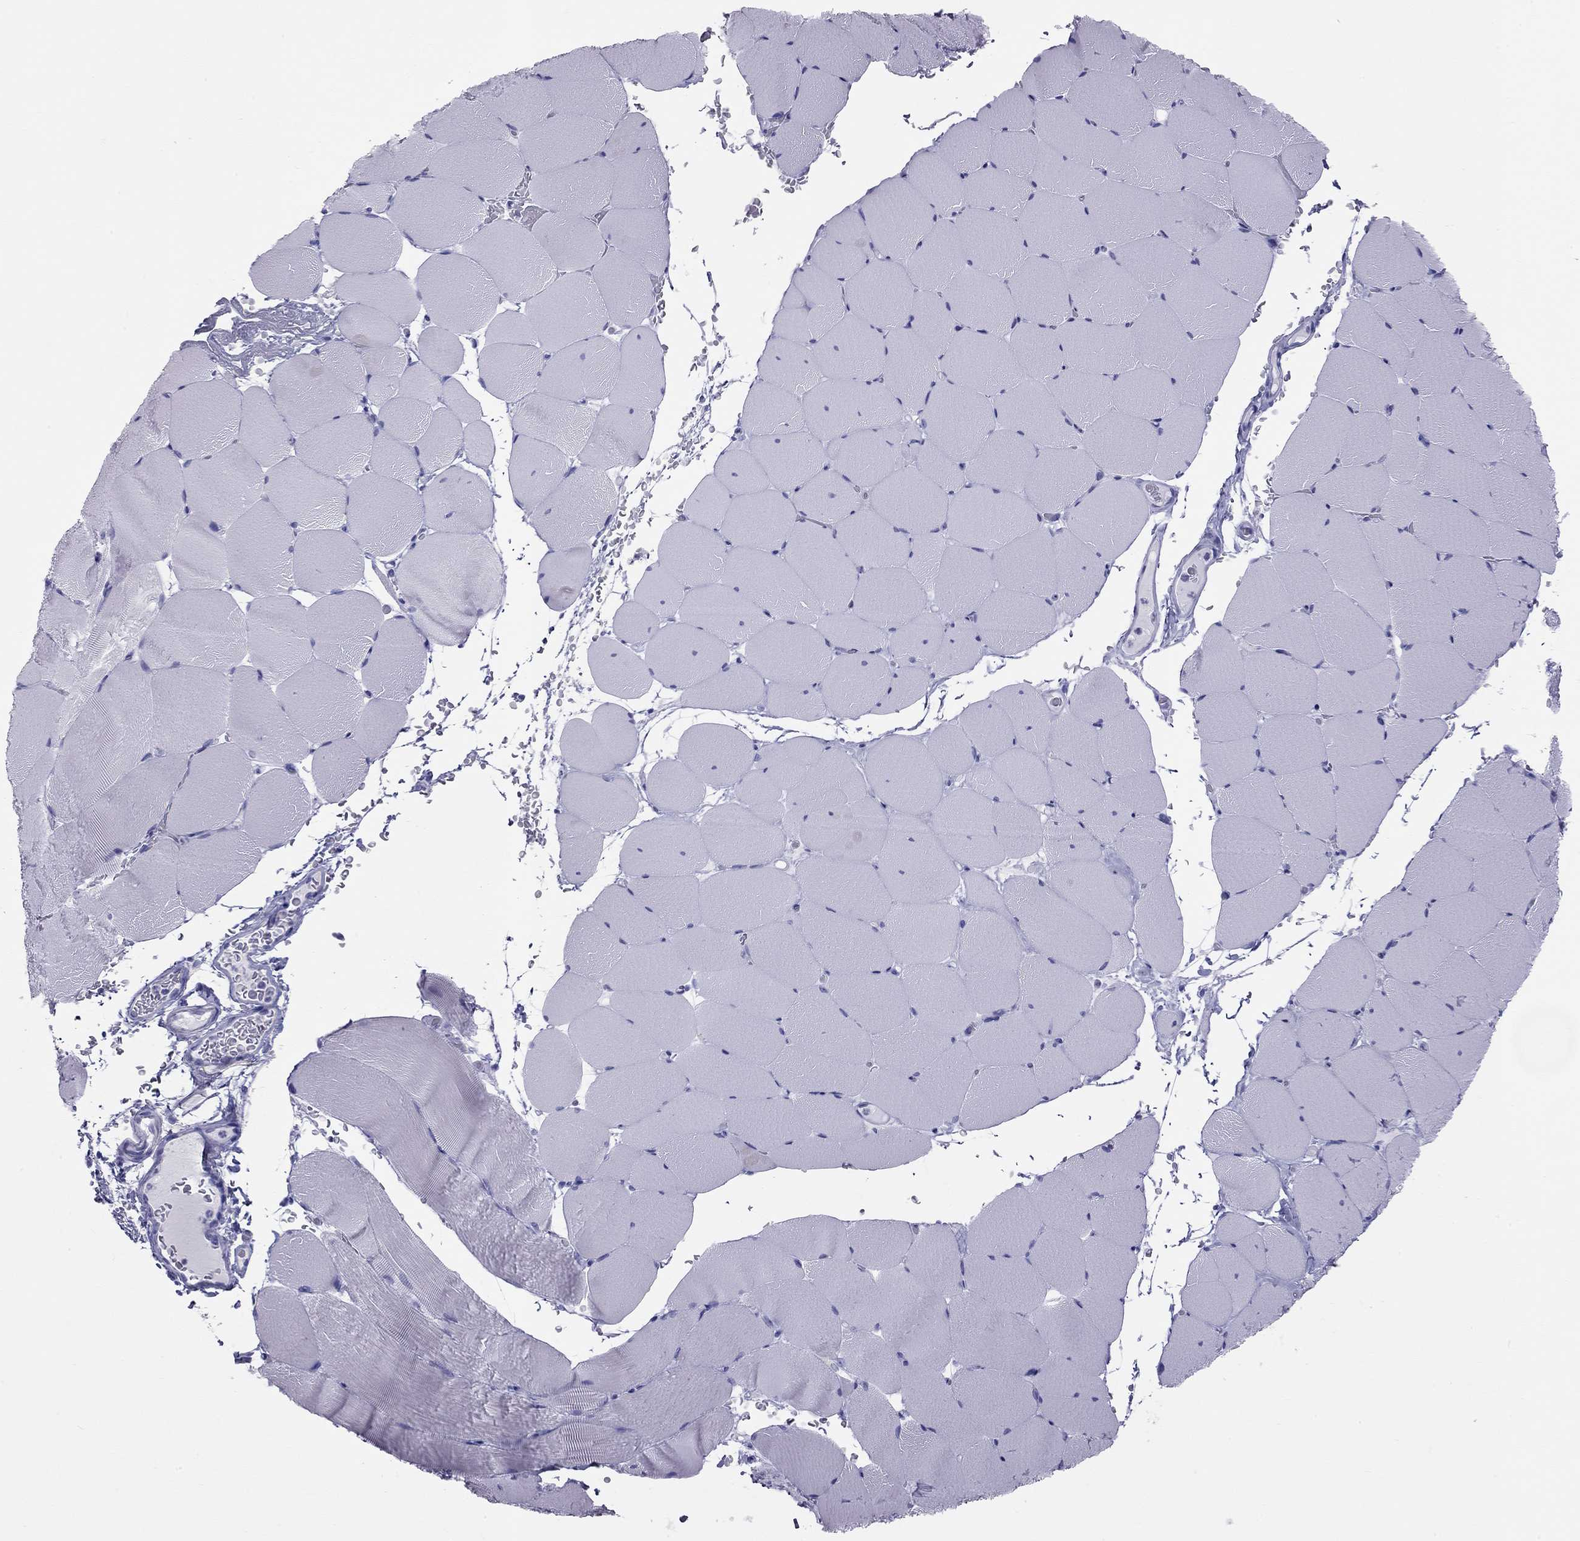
{"staining": {"intensity": "negative", "quantity": "none", "location": "none"}, "tissue": "skeletal muscle", "cell_type": "Myocytes", "image_type": "normal", "snomed": [{"axis": "morphology", "description": "Normal tissue, NOS"}, {"axis": "topography", "description": "Skeletal muscle"}], "caption": "Skeletal muscle stained for a protein using immunohistochemistry reveals no expression myocytes.", "gene": "TRPM3", "patient": {"sex": "female", "age": 37}}